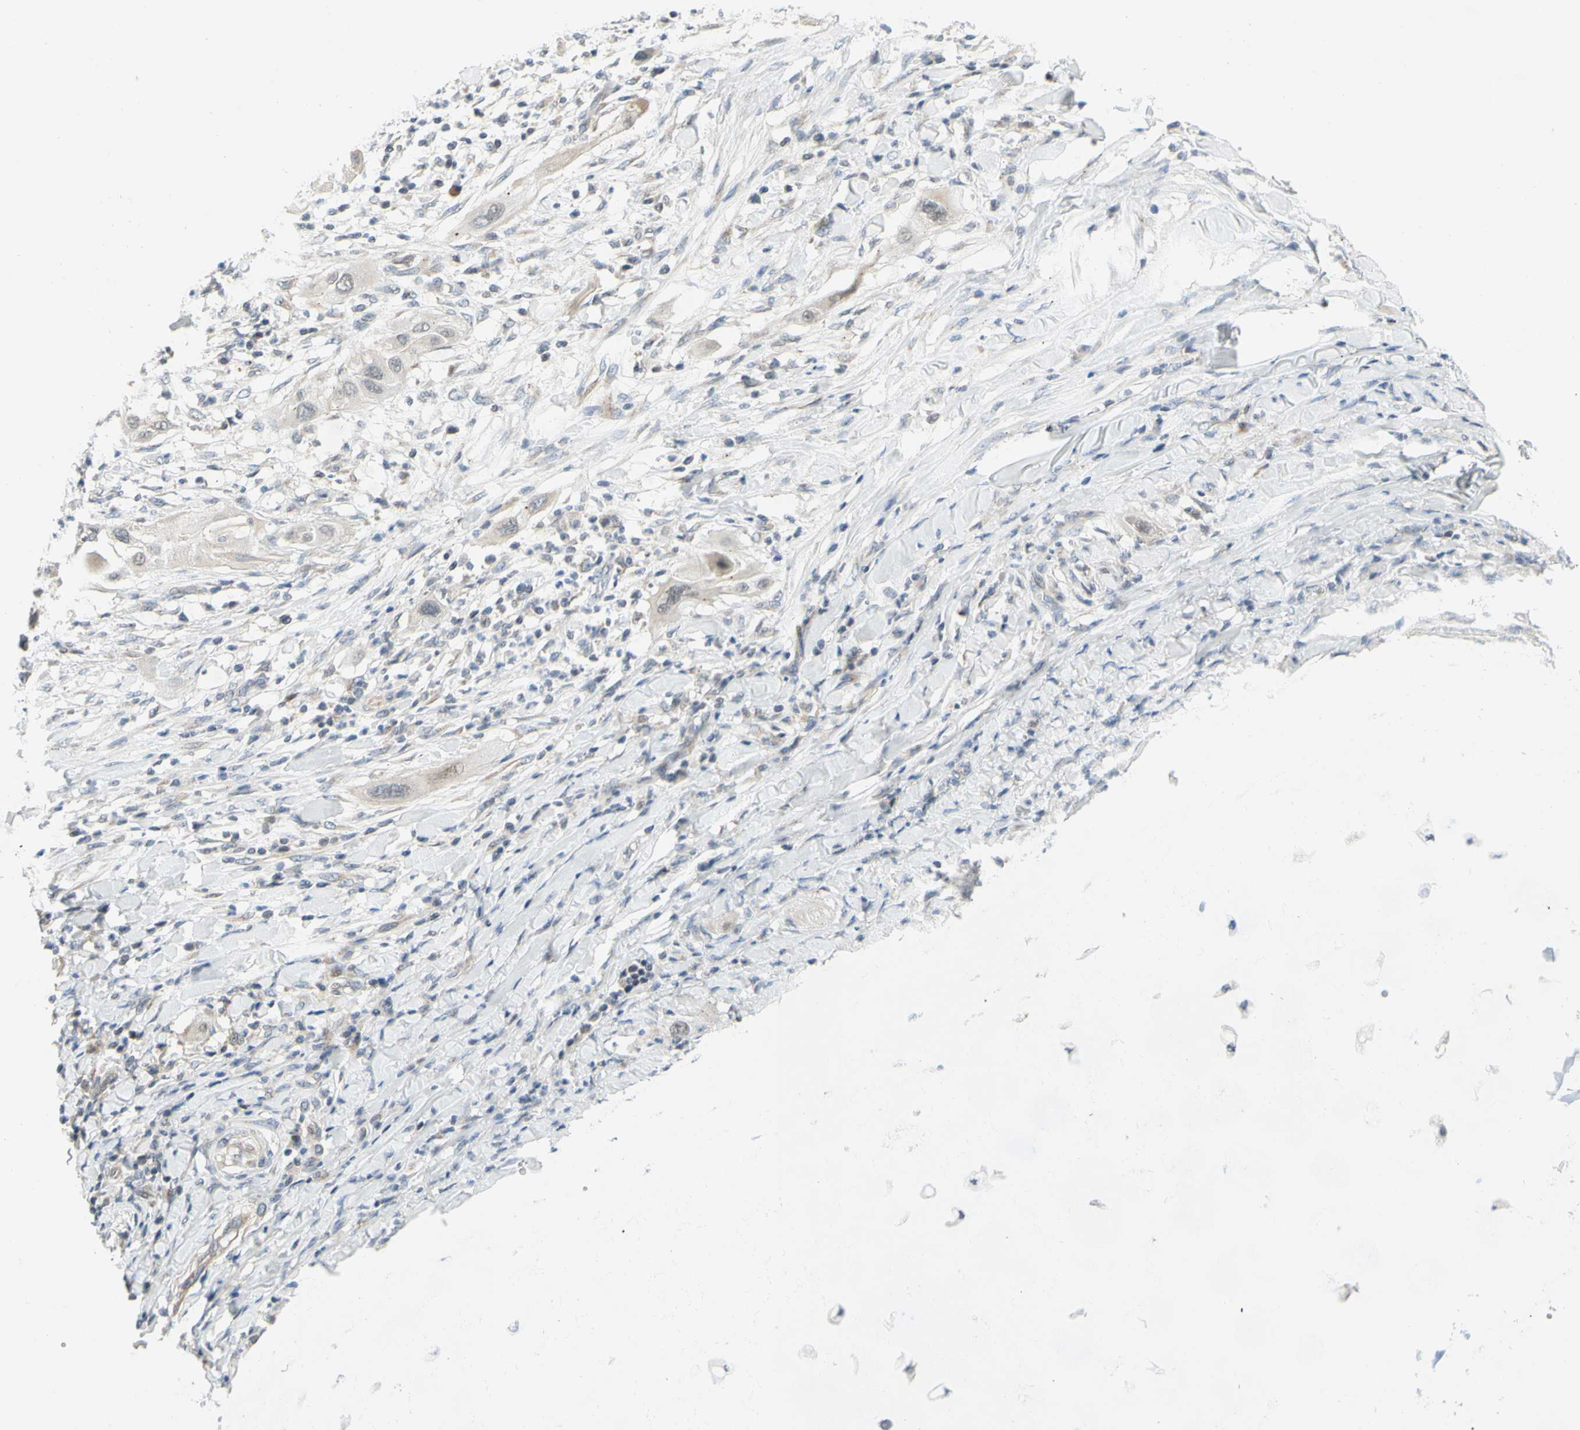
{"staining": {"intensity": "weak", "quantity": "25%-75%", "location": "cytoplasmic/membranous"}, "tissue": "lung cancer", "cell_type": "Tumor cells", "image_type": "cancer", "snomed": [{"axis": "morphology", "description": "Squamous cell carcinoma, NOS"}, {"axis": "topography", "description": "Lung"}], "caption": "This image reveals immunohistochemistry staining of human lung squamous cell carcinoma, with low weak cytoplasmic/membranous positivity in about 25%-75% of tumor cells.", "gene": "CCNB2", "patient": {"sex": "female", "age": 47}}